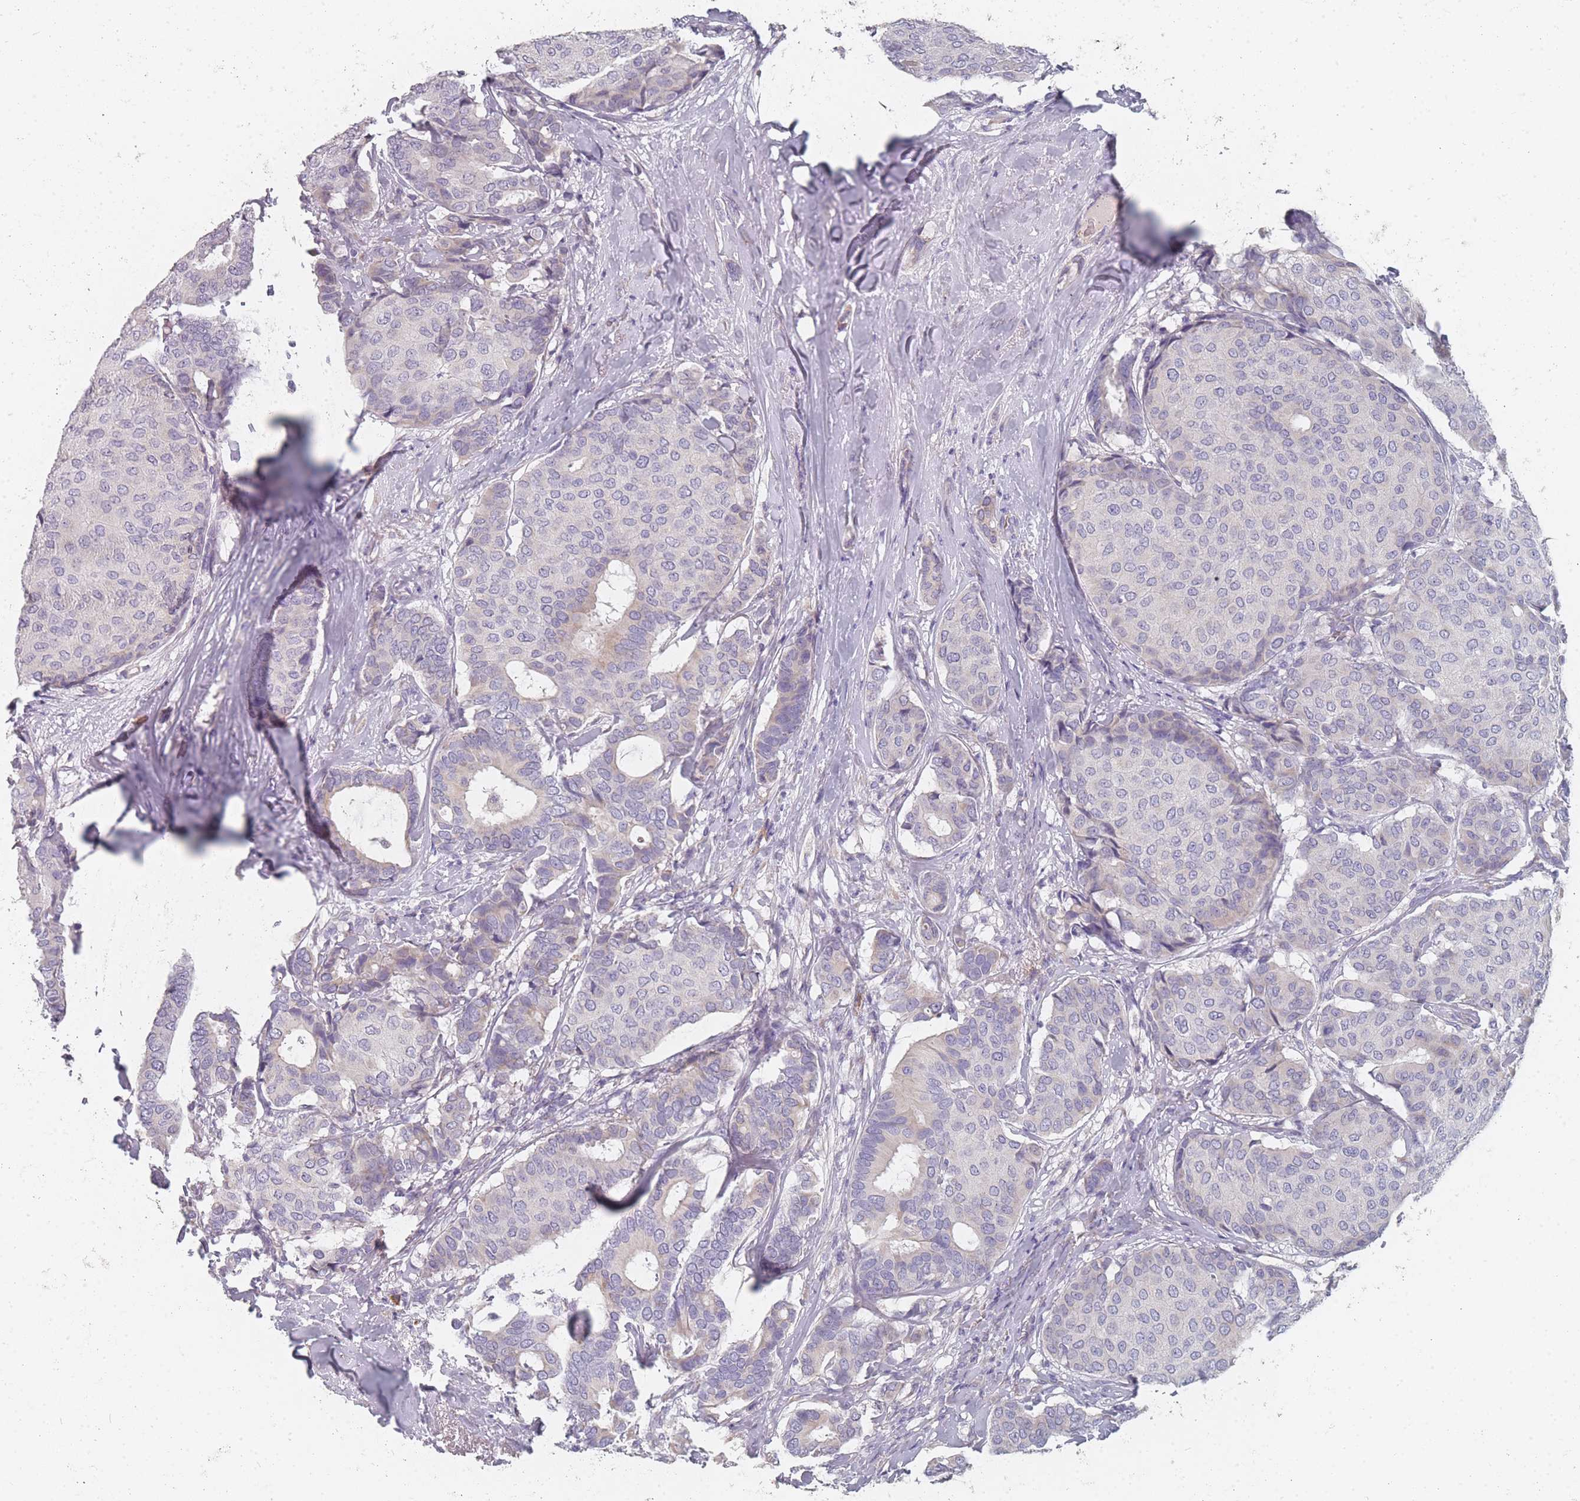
{"staining": {"intensity": "negative", "quantity": "none", "location": "none"}, "tissue": "breast cancer", "cell_type": "Tumor cells", "image_type": "cancer", "snomed": [{"axis": "morphology", "description": "Duct carcinoma"}, {"axis": "topography", "description": "Breast"}], "caption": "IHC of breast cancer reveals no staining in tumor cells.", "gene": "SLC35E4", "patient": {"sex": "female", "age": 75}}